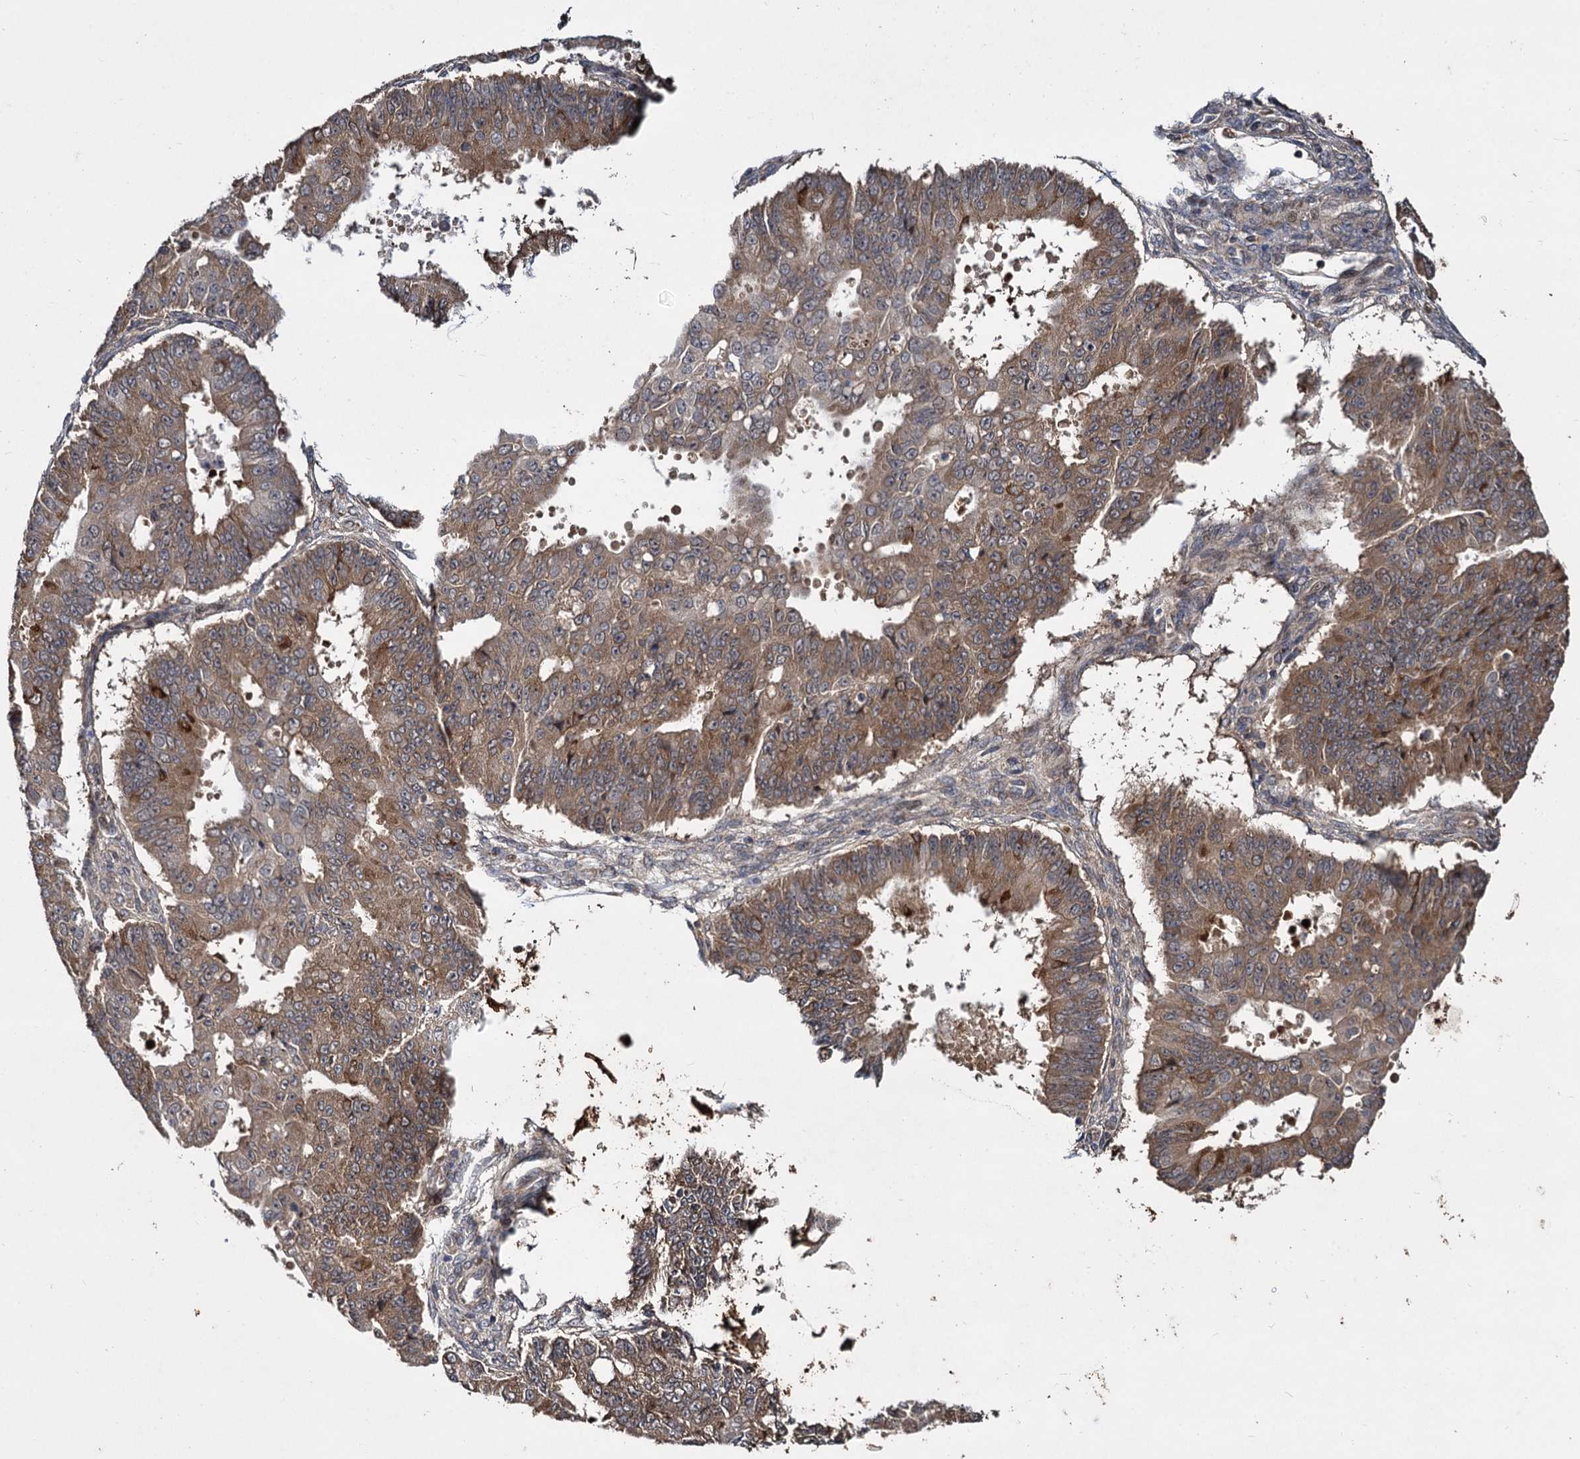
{"staining": {"intensity": "moderate", "quantity": ">75%", "location": "cytoplasmic/membranous"}, "tissue": "ovarian cancer", "cell_type": "Tumor cells", "image_type": "cancer", "snomed": [{"axis": "morphology", "description": "Carcinoma, endometroid"}, {"axis": "topography", "description": "Appendix"}, {"axis": "topography", "description": "Ovary"}], "caption": "Moderate cytoplasmic/membranous staining for a protein is appreciated in about >75% of tumor cells of endometroid carcinoma (ovarian) using immunohistochemistry (IHC).", "gene": "INPPL1", "patient": {"sex": "female", "age": 42}}